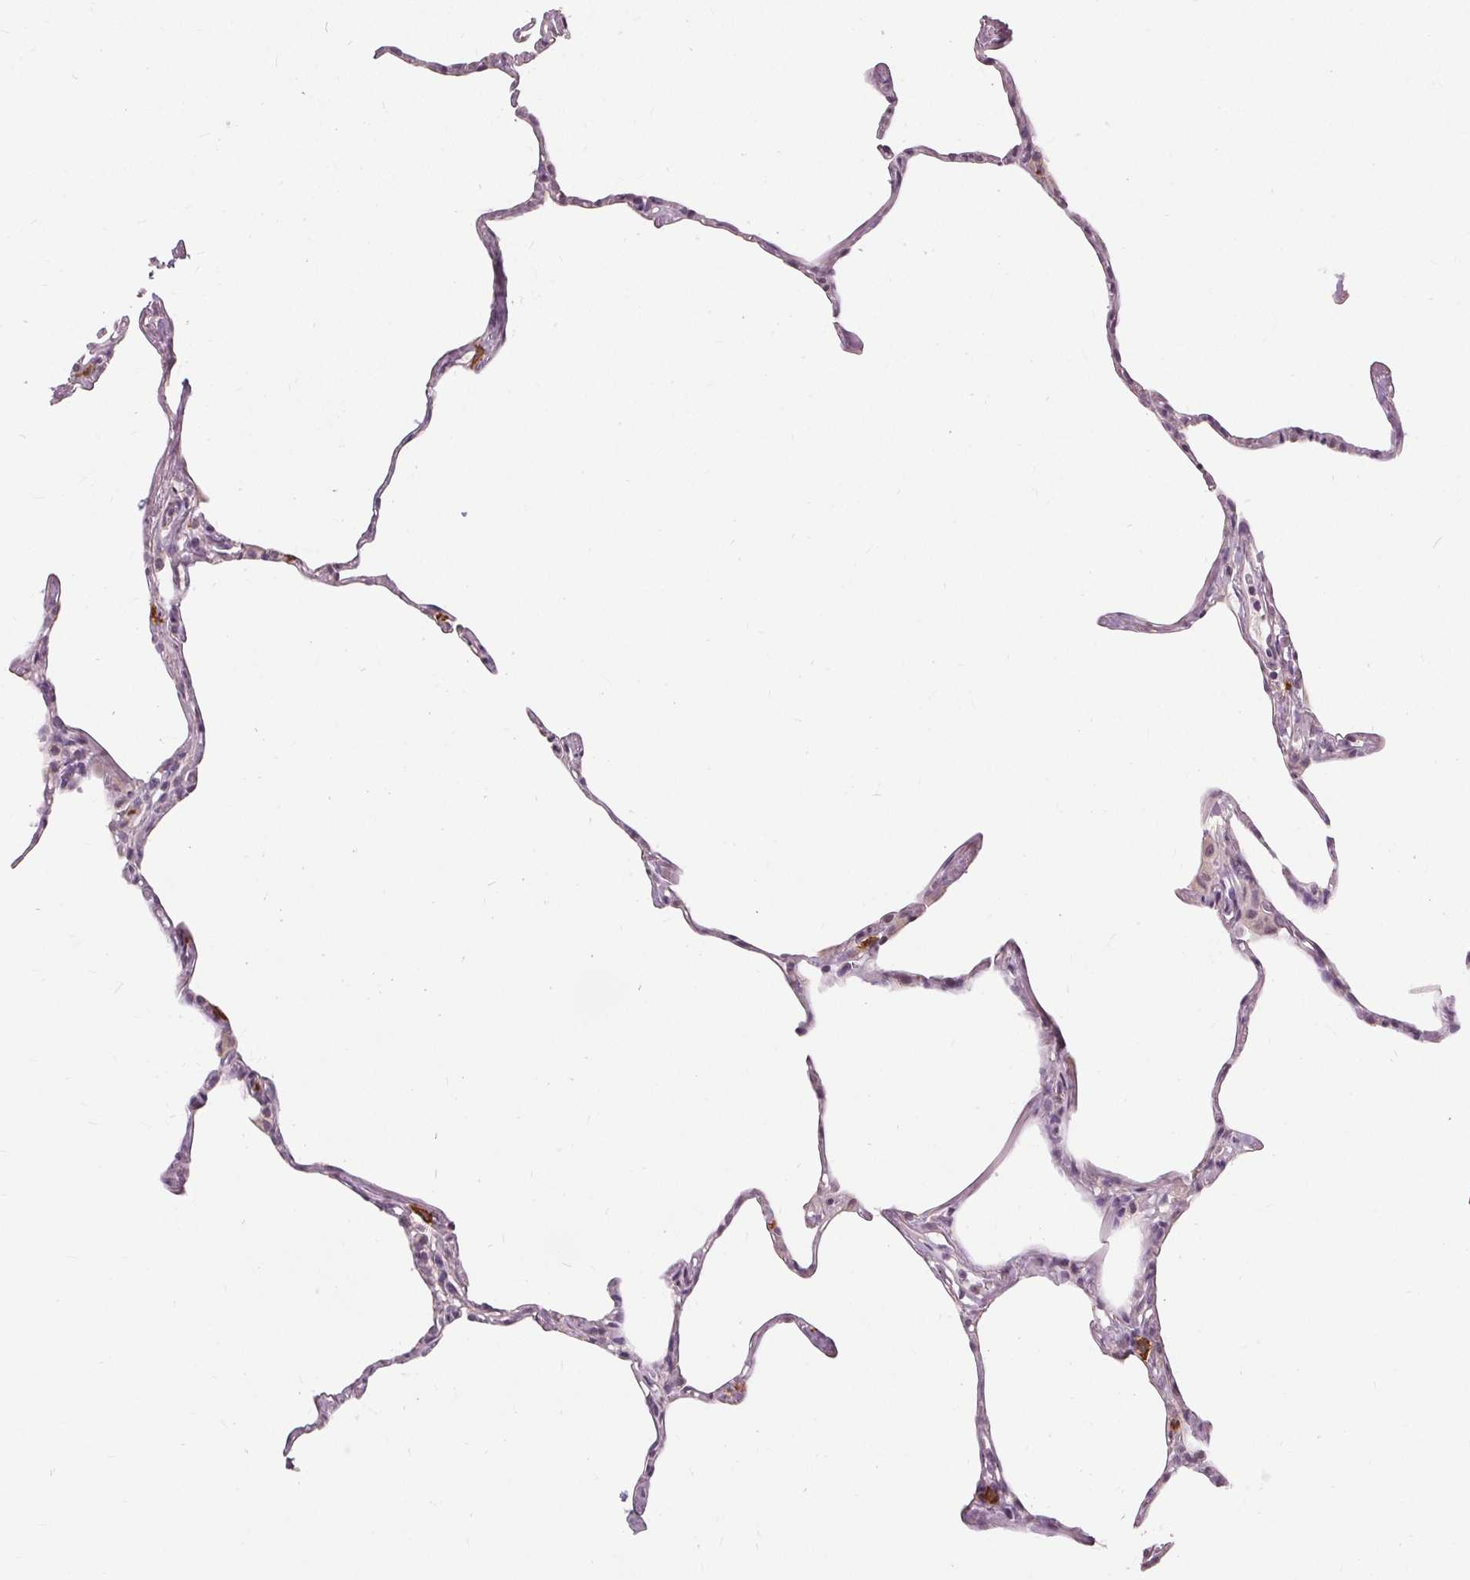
{"staining": {"intensity": "weak", "quantity": "<25%", "location": "cytoplasmic/membranous"}, "tissue": "lung", "cell_type": "Alveolar cells", "image_type": "normal", "snomed": [{"axis": "morphology", "description": "Normal tissue, NOS"}, {"axis": "topography", "description": "Lung"}], "caption": "The photomicrograph exhibits no significant positivity in alveolar cells of lung. (Immunohistochemistry (ihc), brightfield microscopy, high magnification).", "gene": "SIGLEC6", "patient": {"sex": "male", "age": 65}}